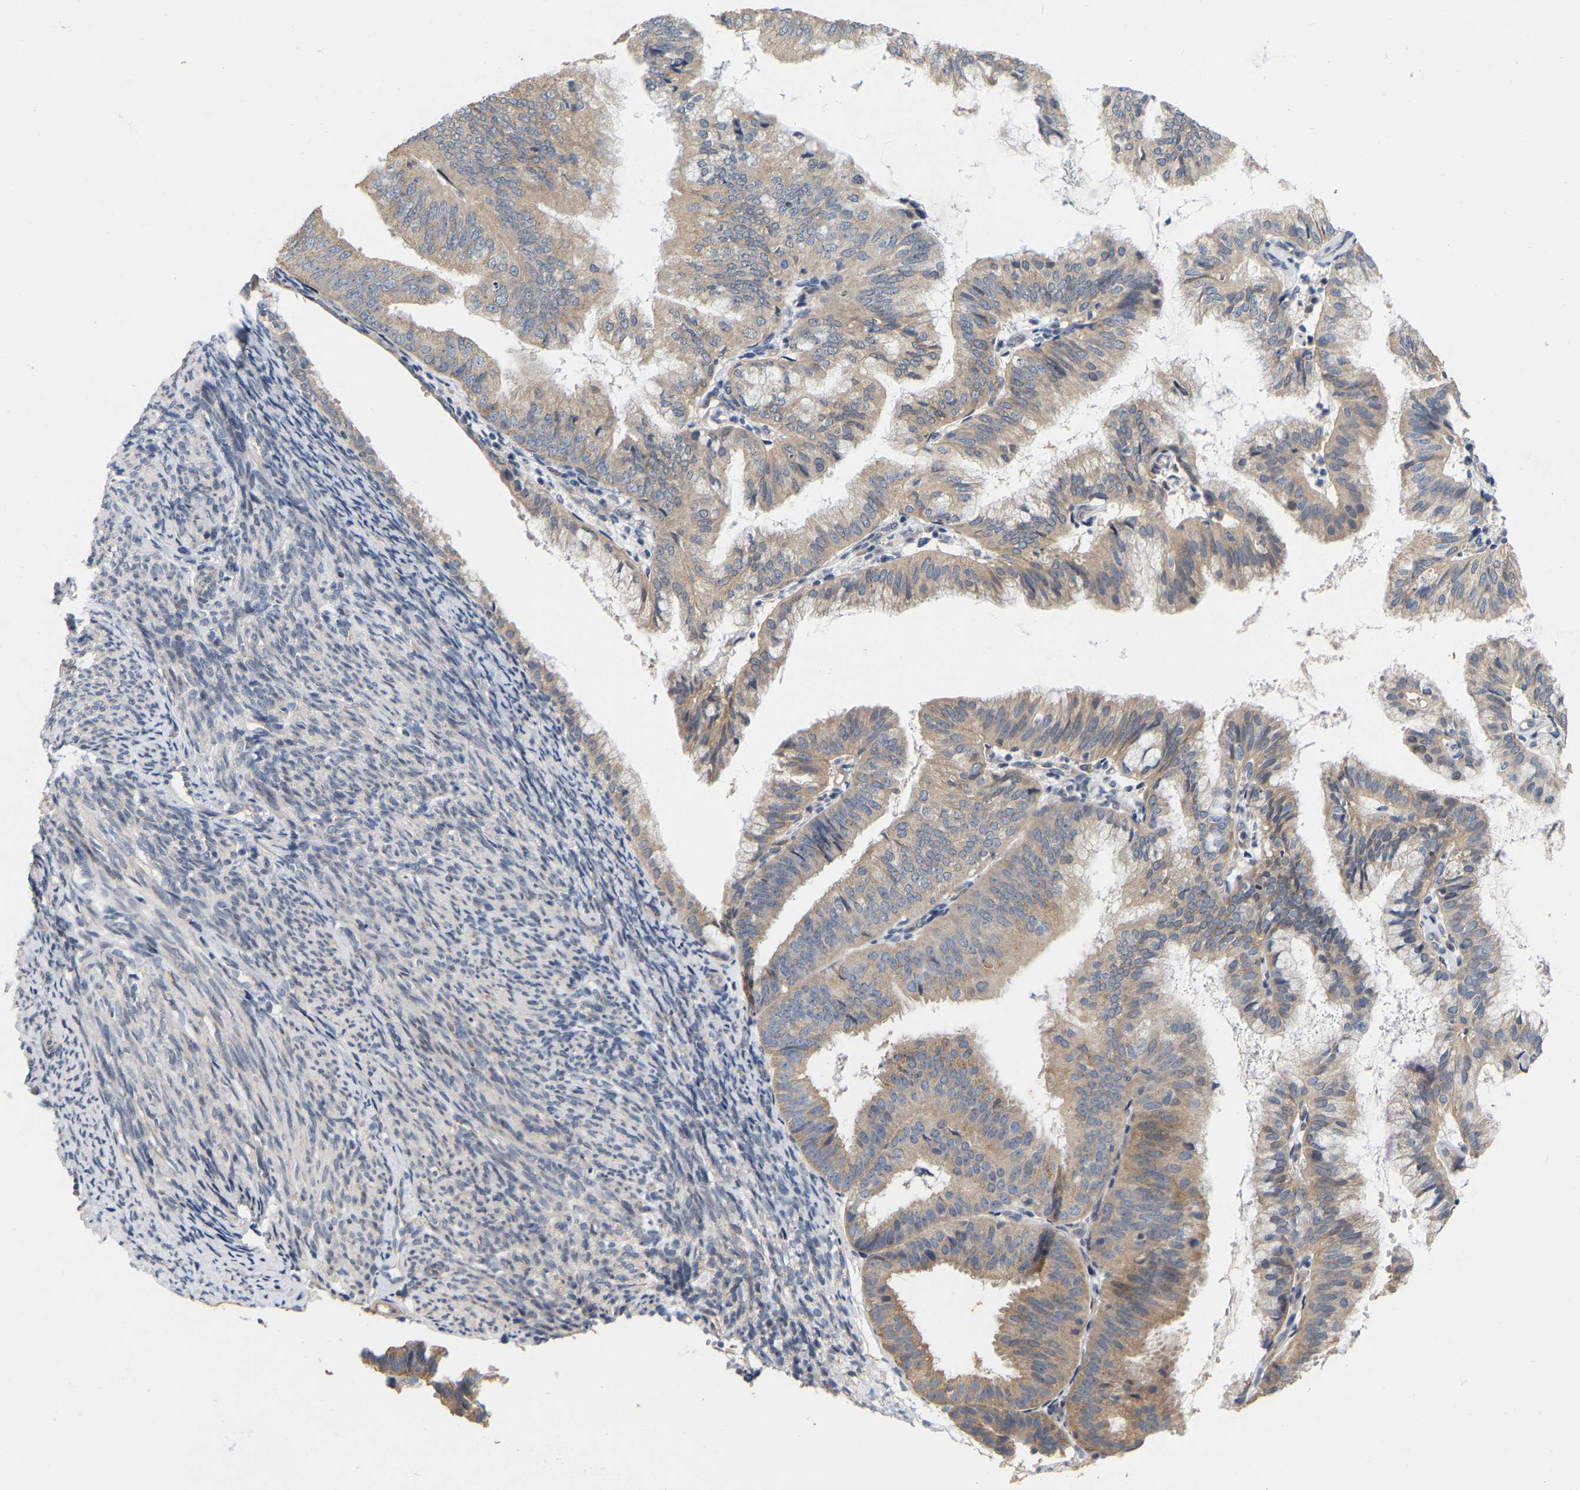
{"staining": {"intensity": "moderate", "quantity": "25%-75%", "location": "cytoplasmic/membranous"}, "tissue": "endometrial cancer", "cell_type": "Tumor cells", "image_type": "cancer", "snomed": [{"axis": "morphology", "description": "Adenocarcinoma, NOS"}, {"axis": "topography", "description": "Endometrium"}], "caption": "Tumor cells show moderate cytoplasmic/membranous staining in about 25%-75% of cells in endometrial cancer. (DAB (3,3'-diaminobenzidine) IHC with brightfield microscopy, high magnification).", "gene": "SSH1", "patient": {"sex": "female", "age": 63}}